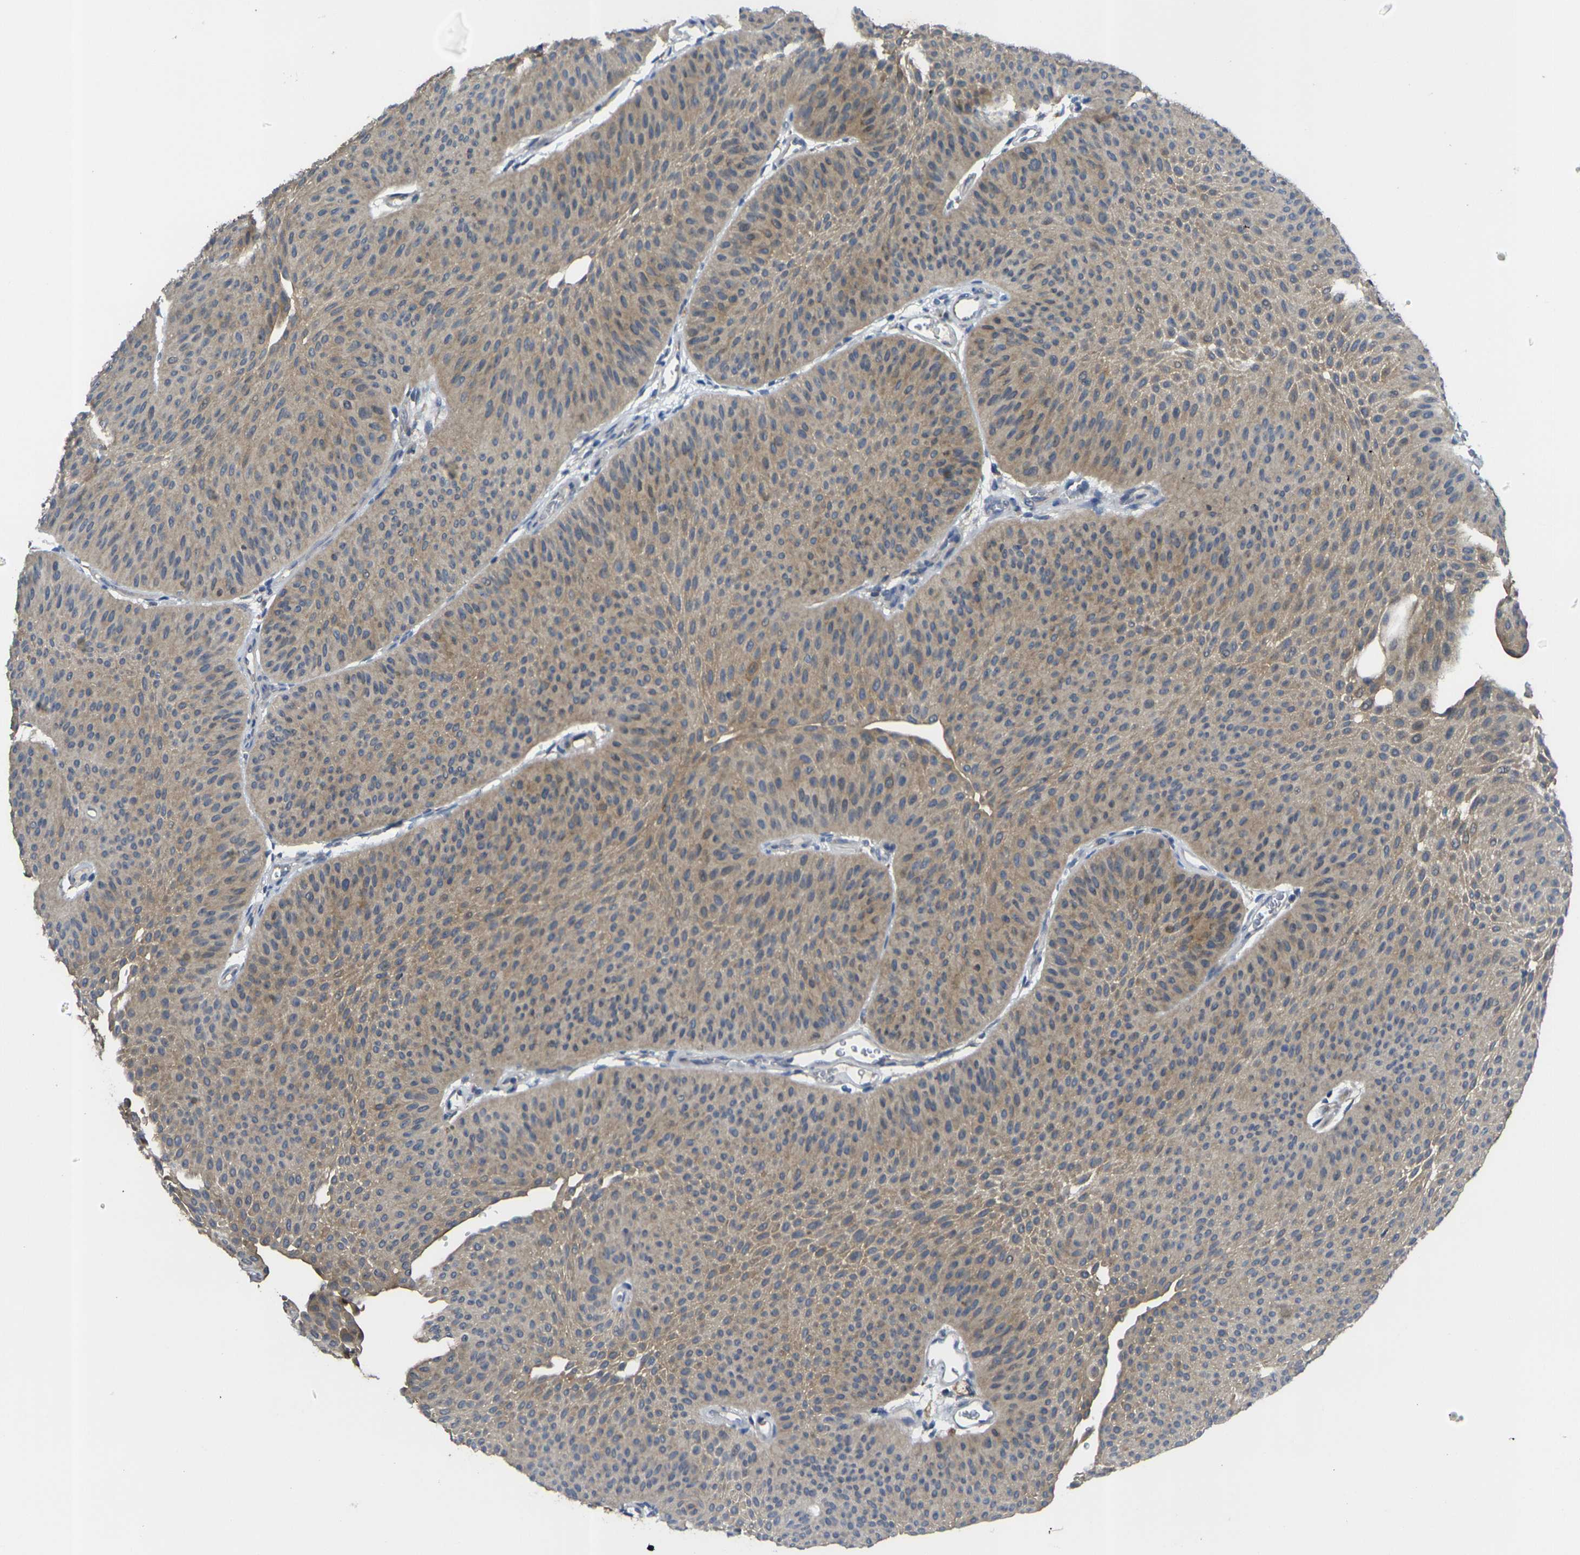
{"staining": {"intensity": "moderate", "quantity": ">75%", "location": "cytoplasmic/membranous"}, "tissue": "urothelial cancer", "cell_type": "Tumor cells", "image_type": "cancer", "snomed": [{"axis": "morphology", "description": "Urothelial carcinoma, Low grade"}, {"axis": "topography", "description": "Urinary bladder"}], "caption": "High-power microscopy captured an immunohistochemistry histopathology image of urothelial carcinoma (low-grade), revealing moderate cytoplasmic/membranous staining in approximately >75% of tumor cells.", "gene": "GNA12", "patient": {"sex": "female", "age": 60}}